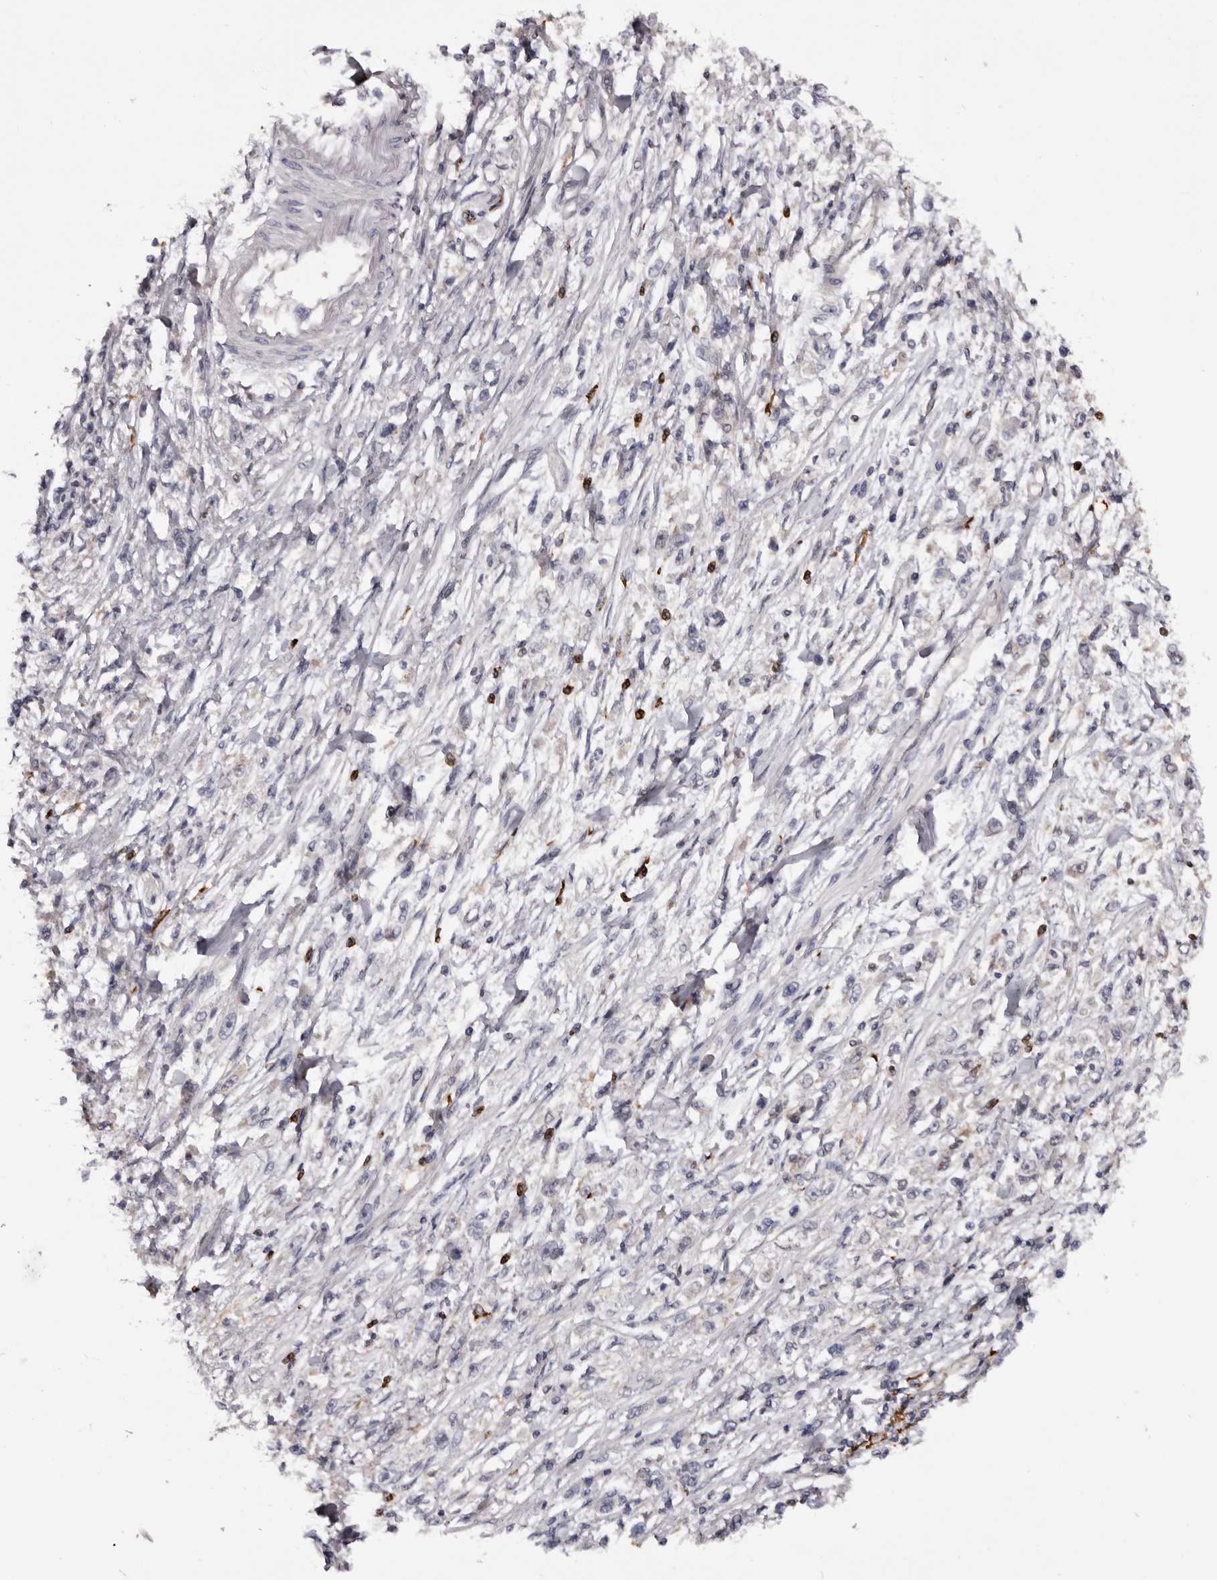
{"staining": {"intensity": "negative", "quantity": "none", "location": "none"}, "tissue": "stomach cancer", "cell_type": "Tumor cells", "image_type": "cancer", "snomed": [{"axis": "morphology", "description": "Adenocarcinoma, NOS"}, {"axis": "topography", "description": "Stomach"}], "caption": "This is an immunohistochemistry micrograph of stomach cancer (adenocarcinoma). There is no staining in tumor cells.", "gene": "TNNI1", "patient": {"sex": "female", "age": 59}}